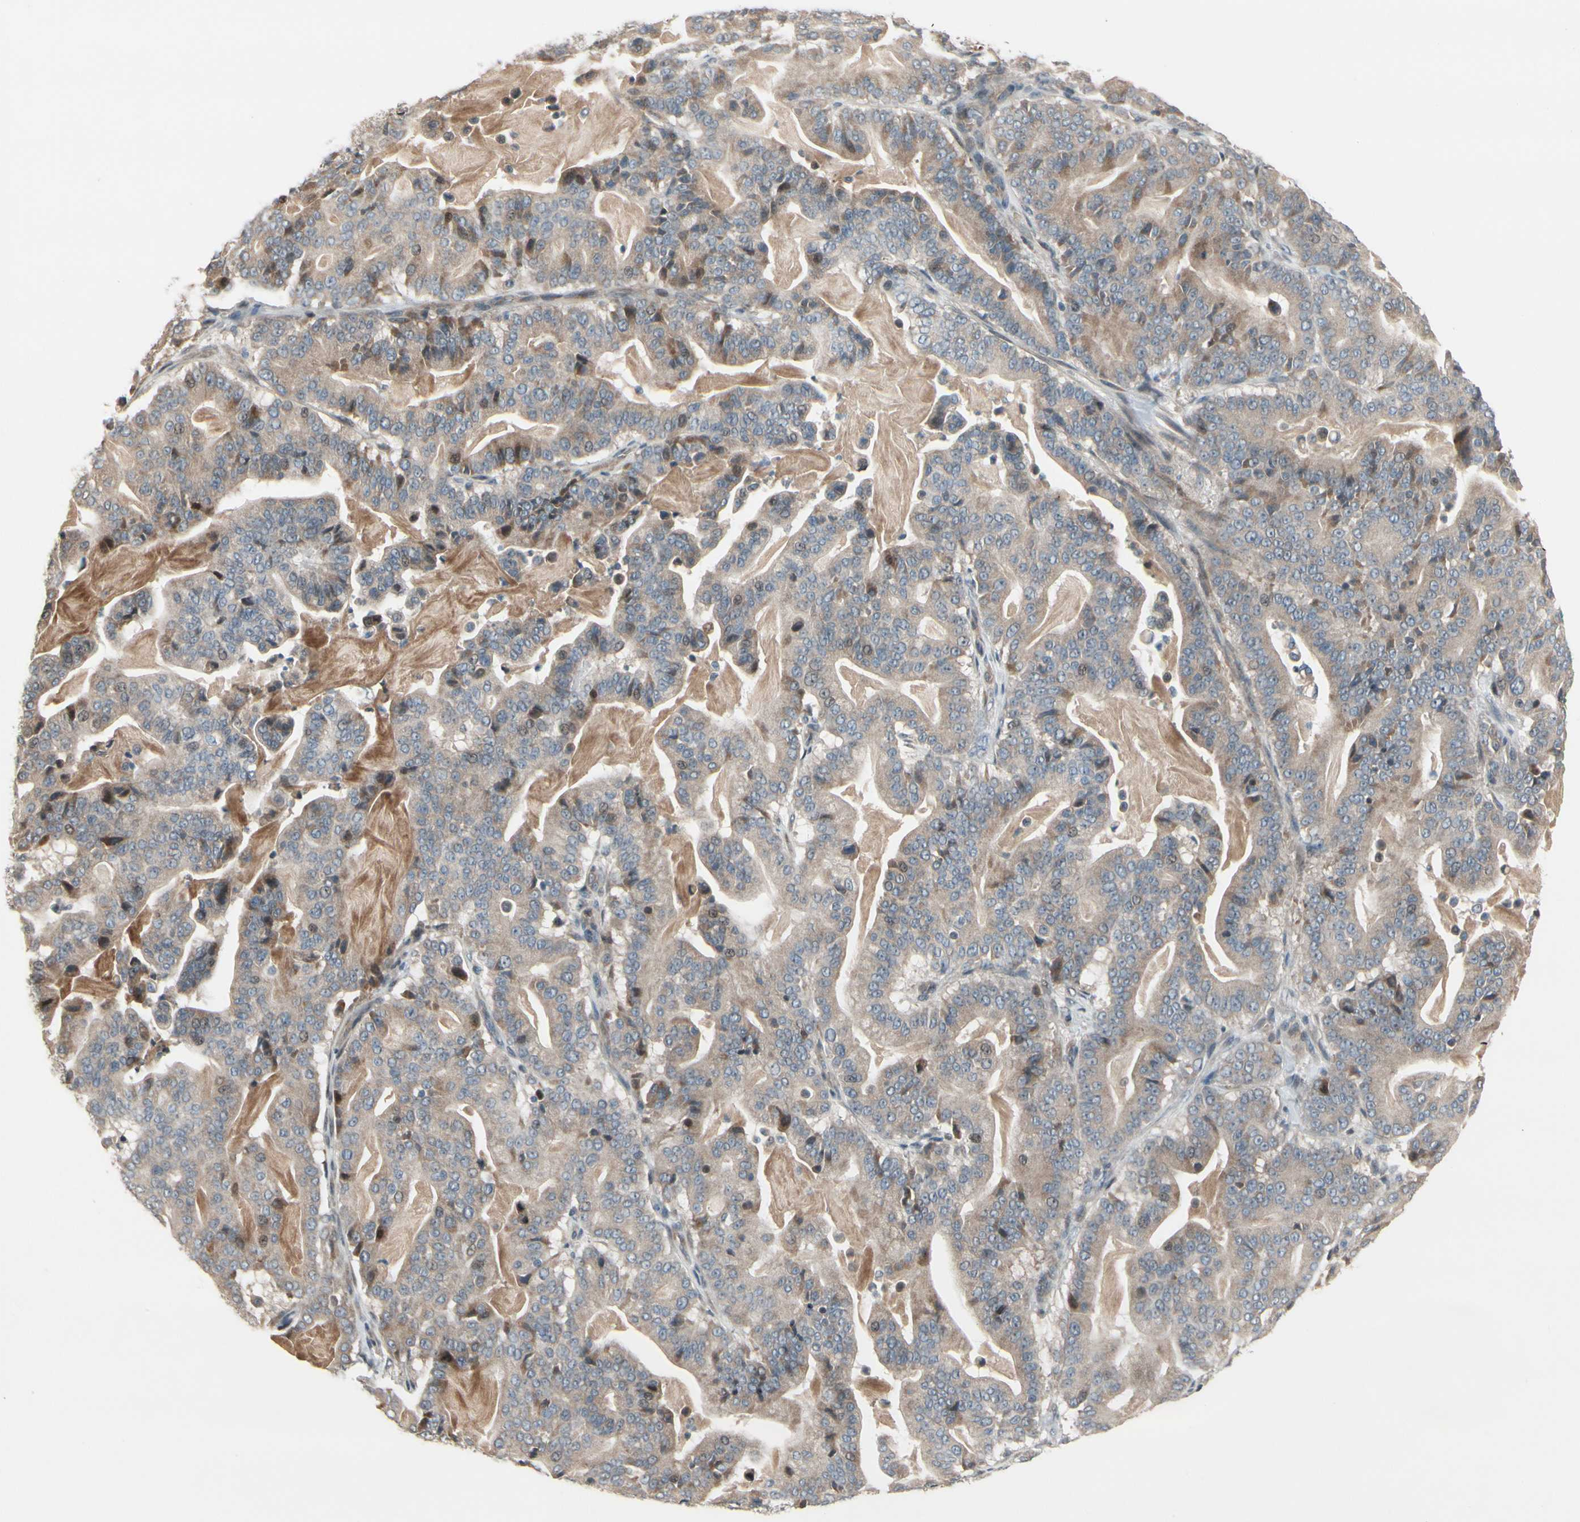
{"staining": {"intensity": "weak", "quantity": "25%-75%", "location": "cytoplasmic/membranous,nuclear"}, "tissue": "pancreatic cancer", "cell_type": "Tumor cells", "image_type": "cancer", "snomed": [{"axis": "morphology", "description": "Adenocarcinoma, NOS"}, {"axis": "topography", "description": "Pancreas"}], "caption": "DAB immunohistochemical staining of adenocarcinoma (pancreatic) exhibits weak cytoplasmic/membranous and nuclear protein positivity in about 25%-75% of tumor cells.", "gene": "SNX29", "patient": {"sex": "male", "age": 63}}